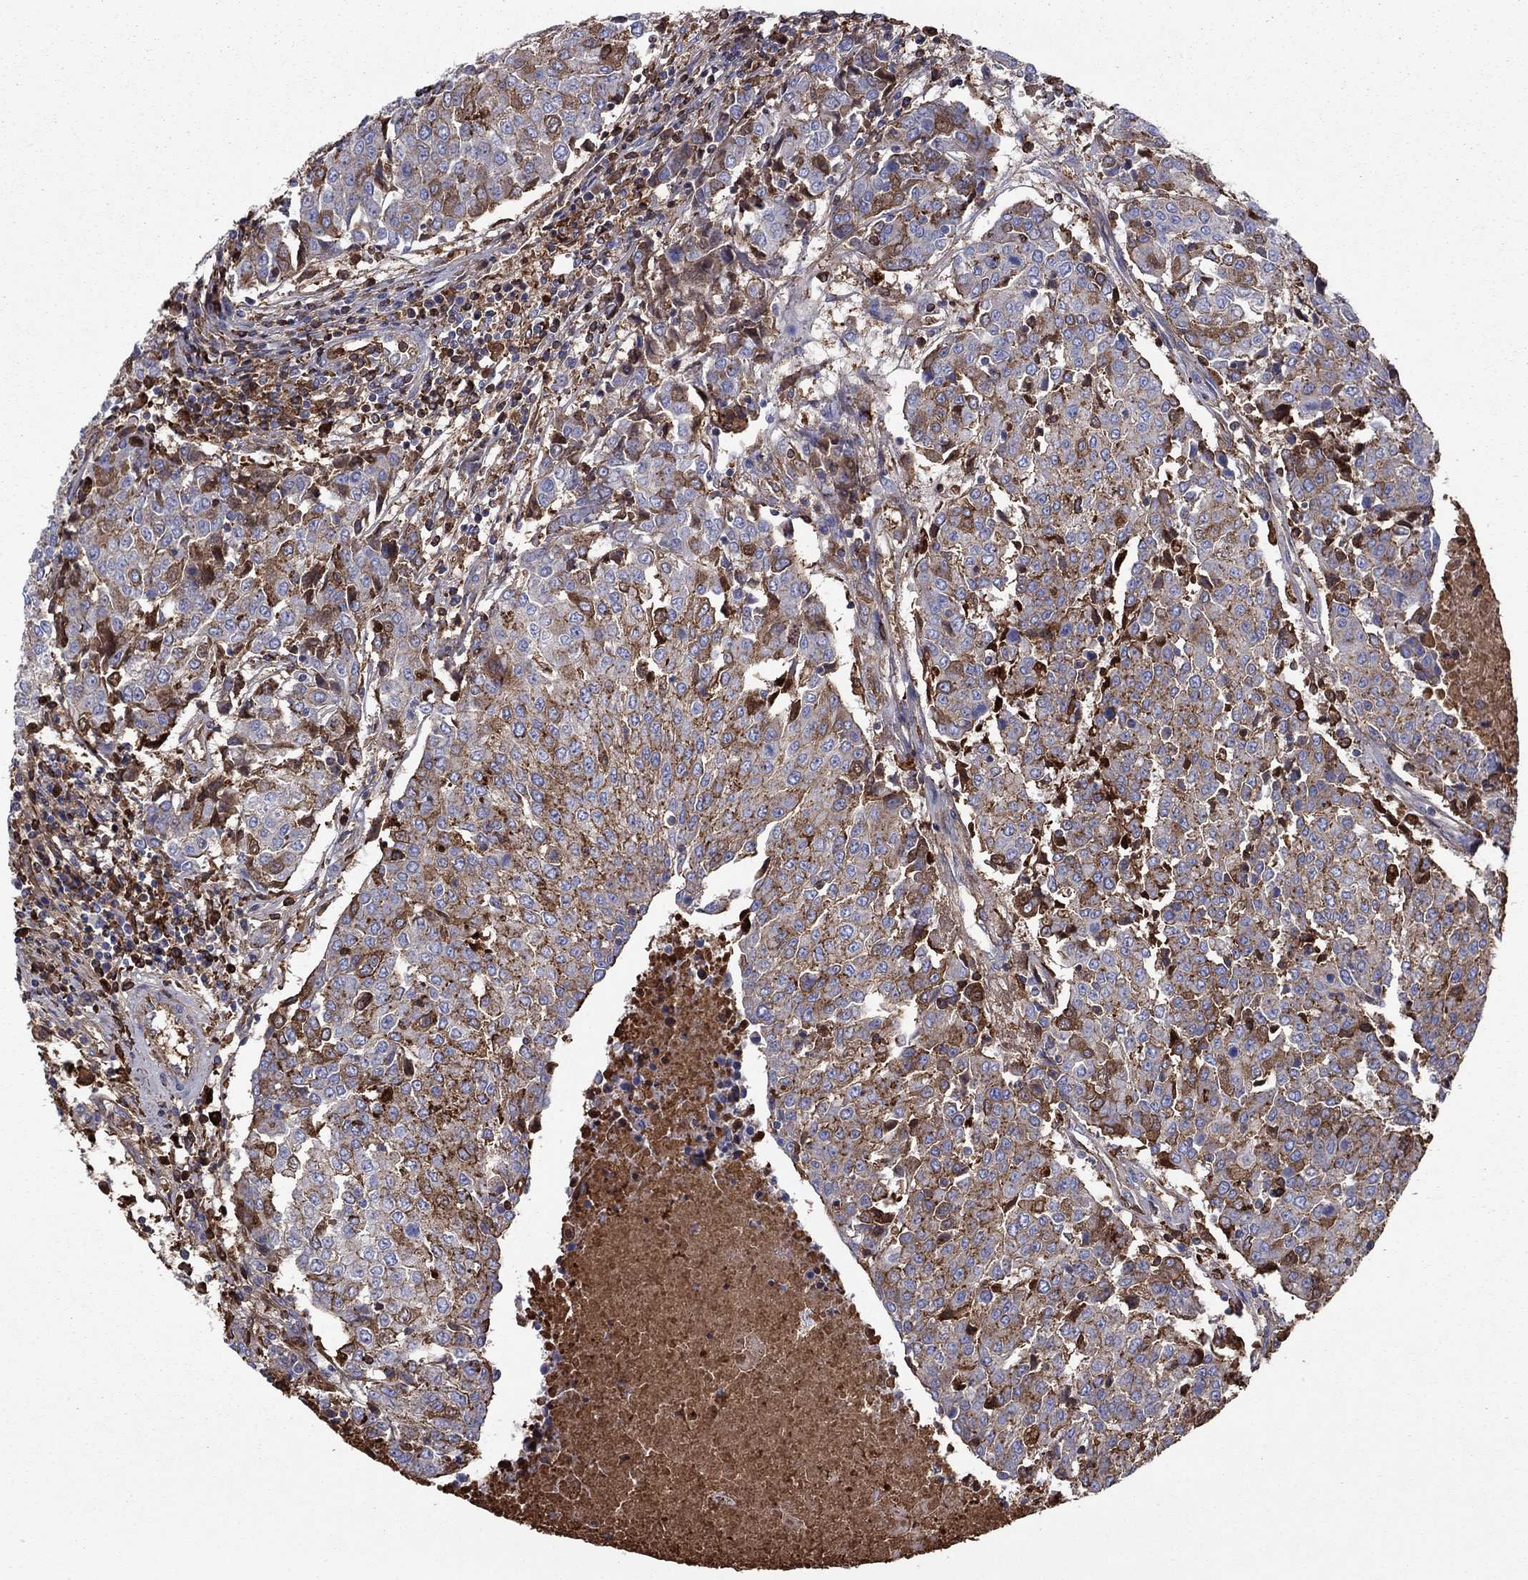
{"staining": {"intensity": "strong", "quantity": "25%-75%", "location": "cytoplasmic/membranous"}, "tissue": "urothelial cancer", "cell_type": "Tumor cells", "image_type": "cancer", "snomed": [{"axis": "morphology", "description": "Urothelial carcinoma, High grade"}, {"axis": "topography", "description": "Urinary bladder"}], "caption": "Strong cytoplasmic/membranous expression is seen in about 25%-75% of tumor cells in urothelial cancer. (DAB = brown stain, brightfield microscopy at high magnification).", "gene": "HPX", "patient": {"sex": "female", "age": 85}}